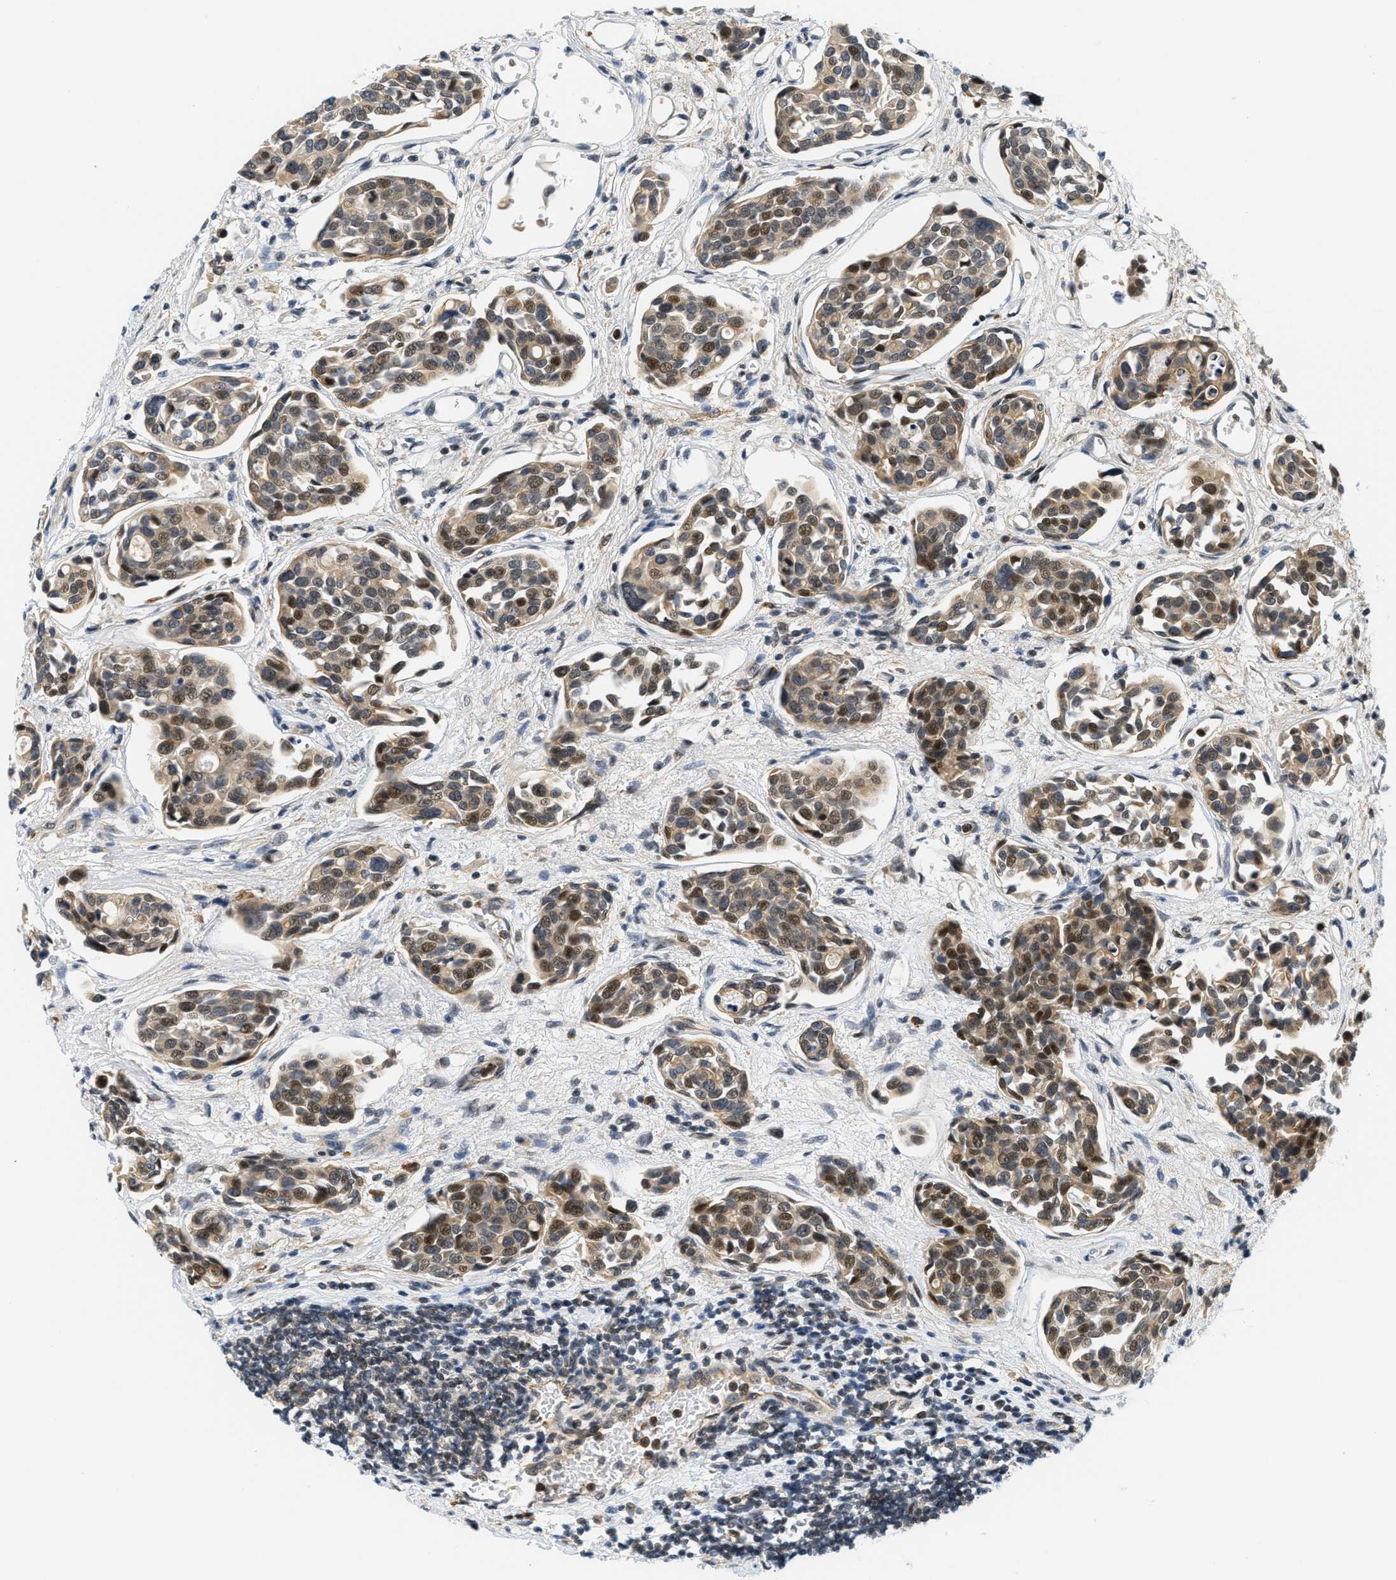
{"staining": {"intensity": "moderate", "quantity": ">75%", "location": "cytoplasmic/membranous,nuclear"}, "tissue": "urothelial cancer", "cell_type": "Tumor cells", "image_type": "cancer", "snomed": [{"axis": "morphology", "description": "Urothelial carcinoma, High grade"}, {"axis": "topography", "description": "Urinary bladder"}], "caption": "Moderate cytoplasmic/membranous and nuclear protein expression is appreciated in about >75% of tumor cells in high-grade urothelial carcinoma.", "gene": "KMT2A", "patient": {"sex": "male", "age": 78}}